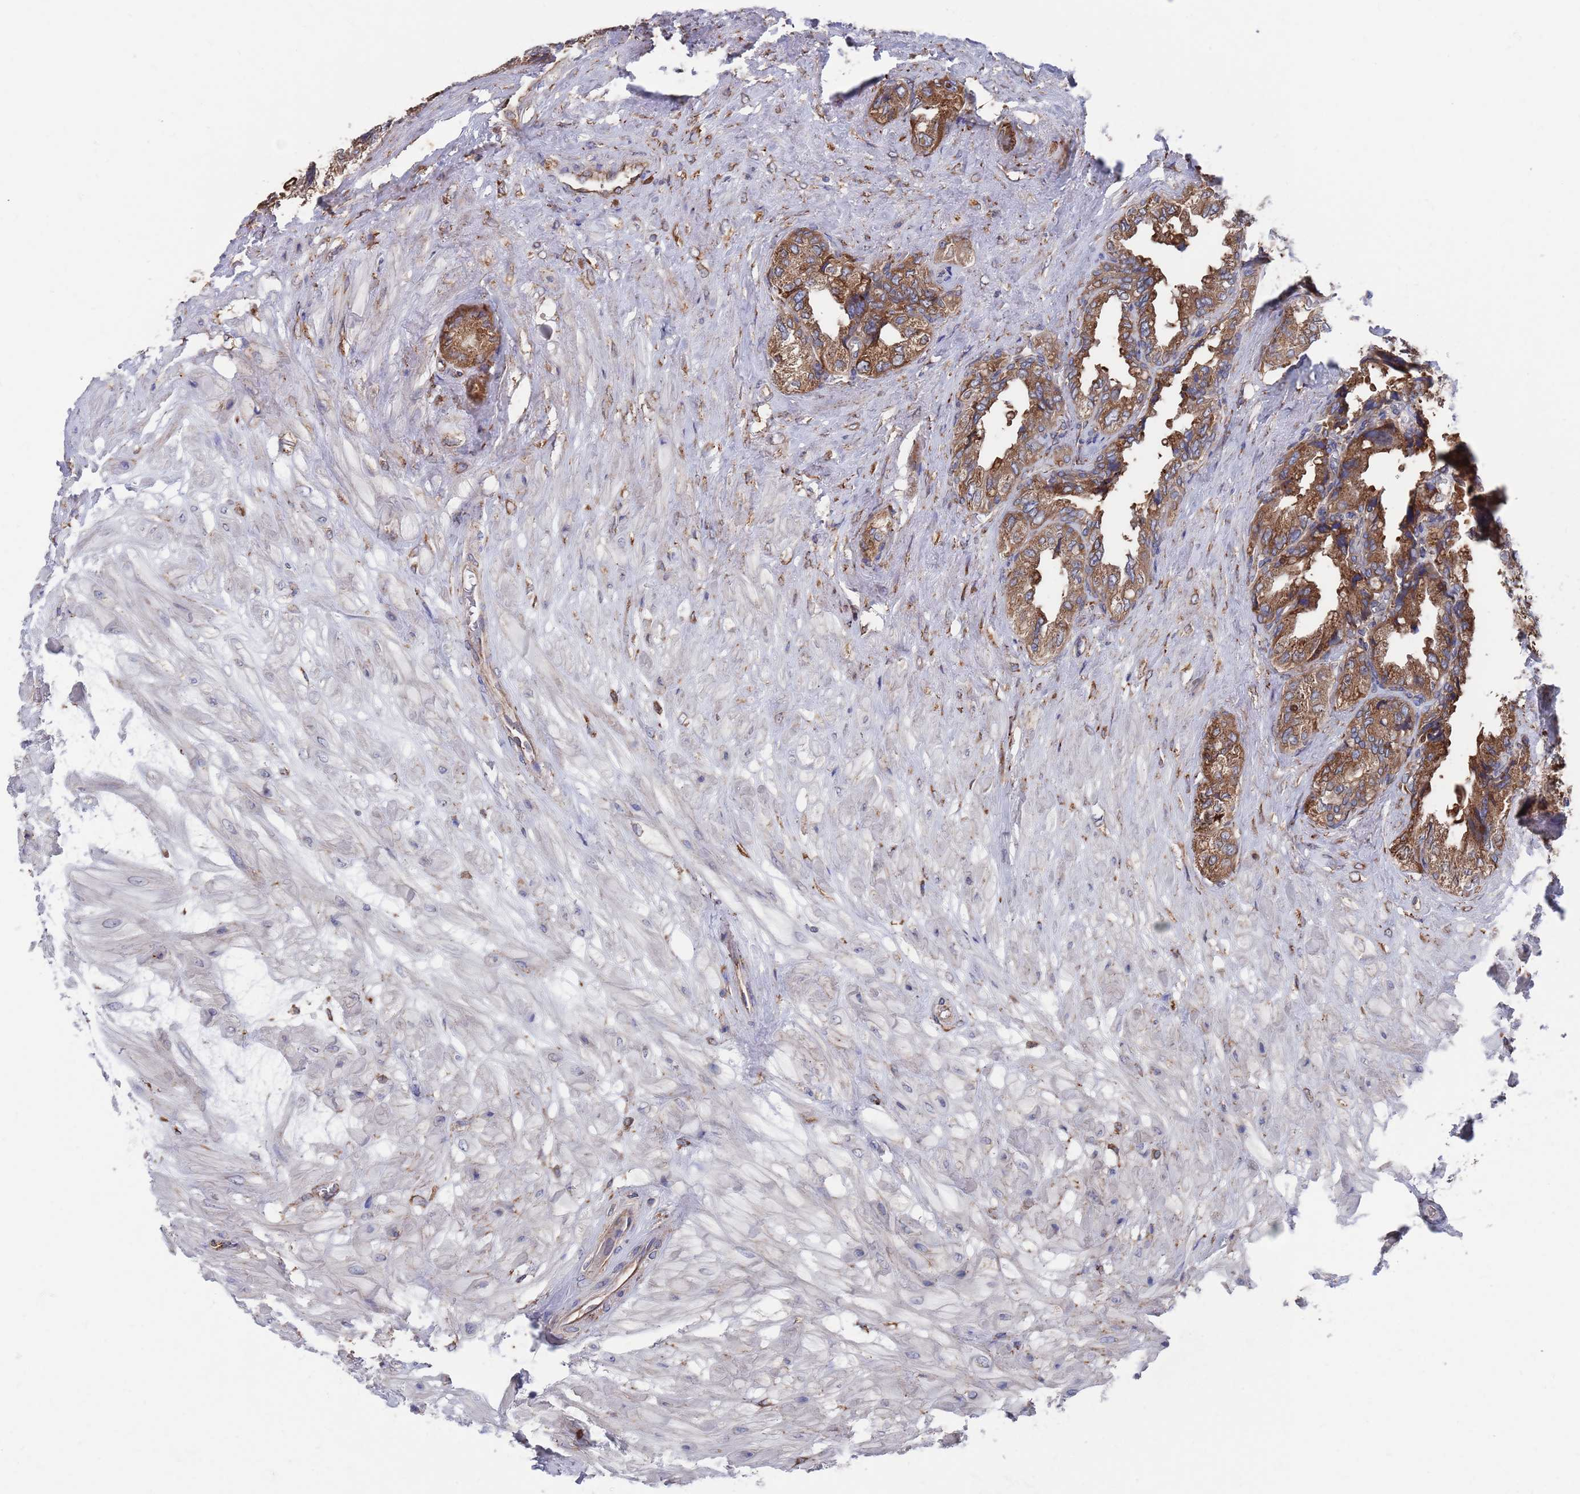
{"staining": {"intensity": "moderate", "quantity": ">75%", "location": "cytoplasmic/membranous"}, "tissue": "seminal vesicle", "cell_type": "Glandular cells", "image_type": "normal", "snomed": [{"axis": "morphology", "description": "Normal tissue, NOS"}, {"axis": "topography", "description": "Seminal veicle"}, {"axis": "topography", "description": "Peripheral nerve tissue"}], "caption": "Immunohistochemistry photomicrograph of benign seminal vesicle stained for a protein (brown), which exhibits medium levels of moderate cytoplasmic/membranous positivity in approximately >75% of glandular cells.", "gene": "GID8", "patient": {"sex": "male", "age": 60}}